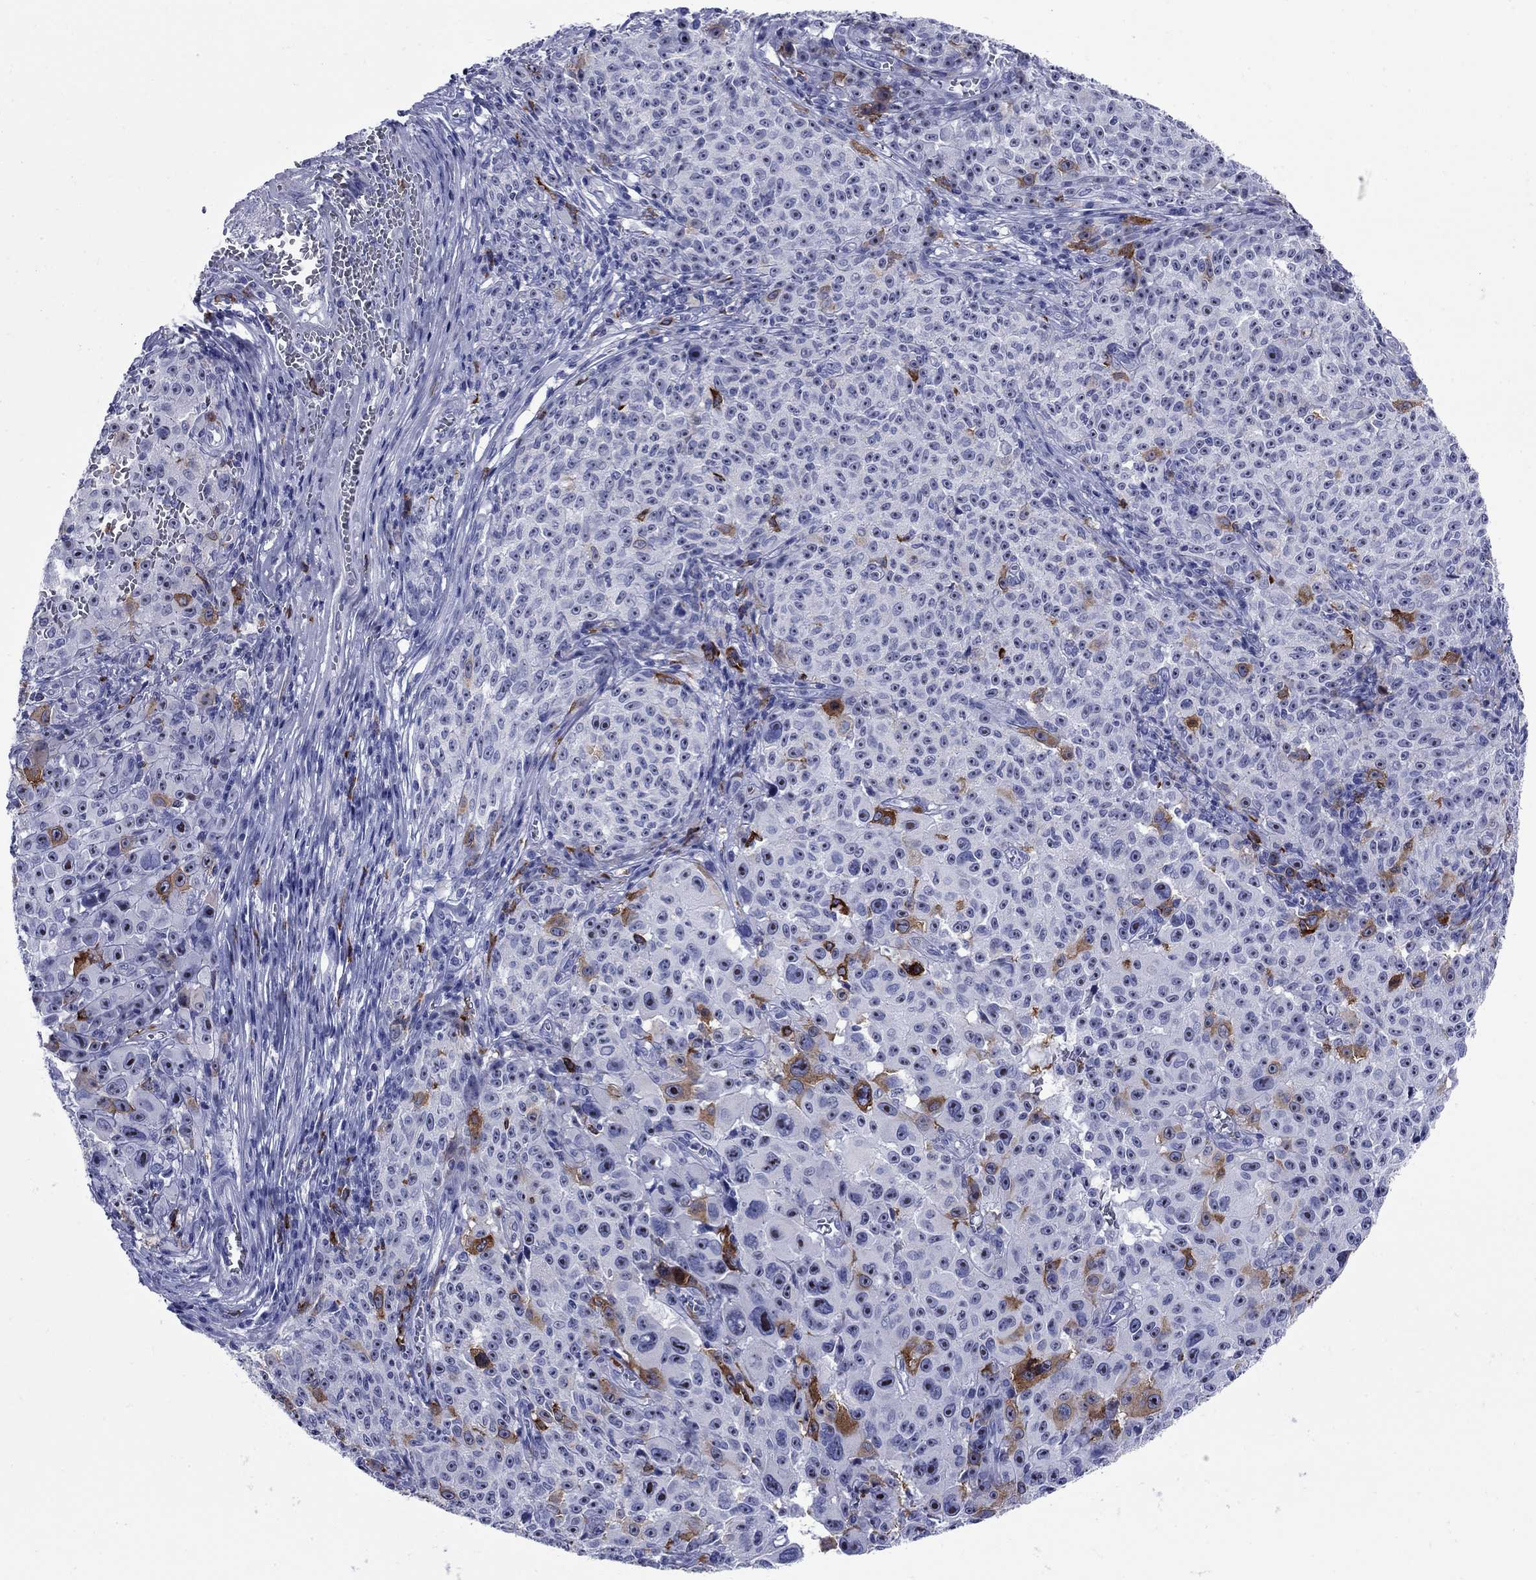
{"staining": {"intensity": "strong", "quantity": "<25%", "location": "cytoplasmic/membranous"}, "tissue": "melanoma", "cell_type": "Tumor cells", "image_type": "cancer", "snomed": [{"axis": "morphology", "description": "Malignant melanoma, NOS"}, {"axis": "topography", "description": "Skin"}], "caption": "Malignant melanoma was stained to show a protein in brown. There is medium levels of strong cytoplasmic/membranous expression in about <25% of tumor cells.", "gene": "TACC3", "patient": {"sex": "female", "age": 82}}